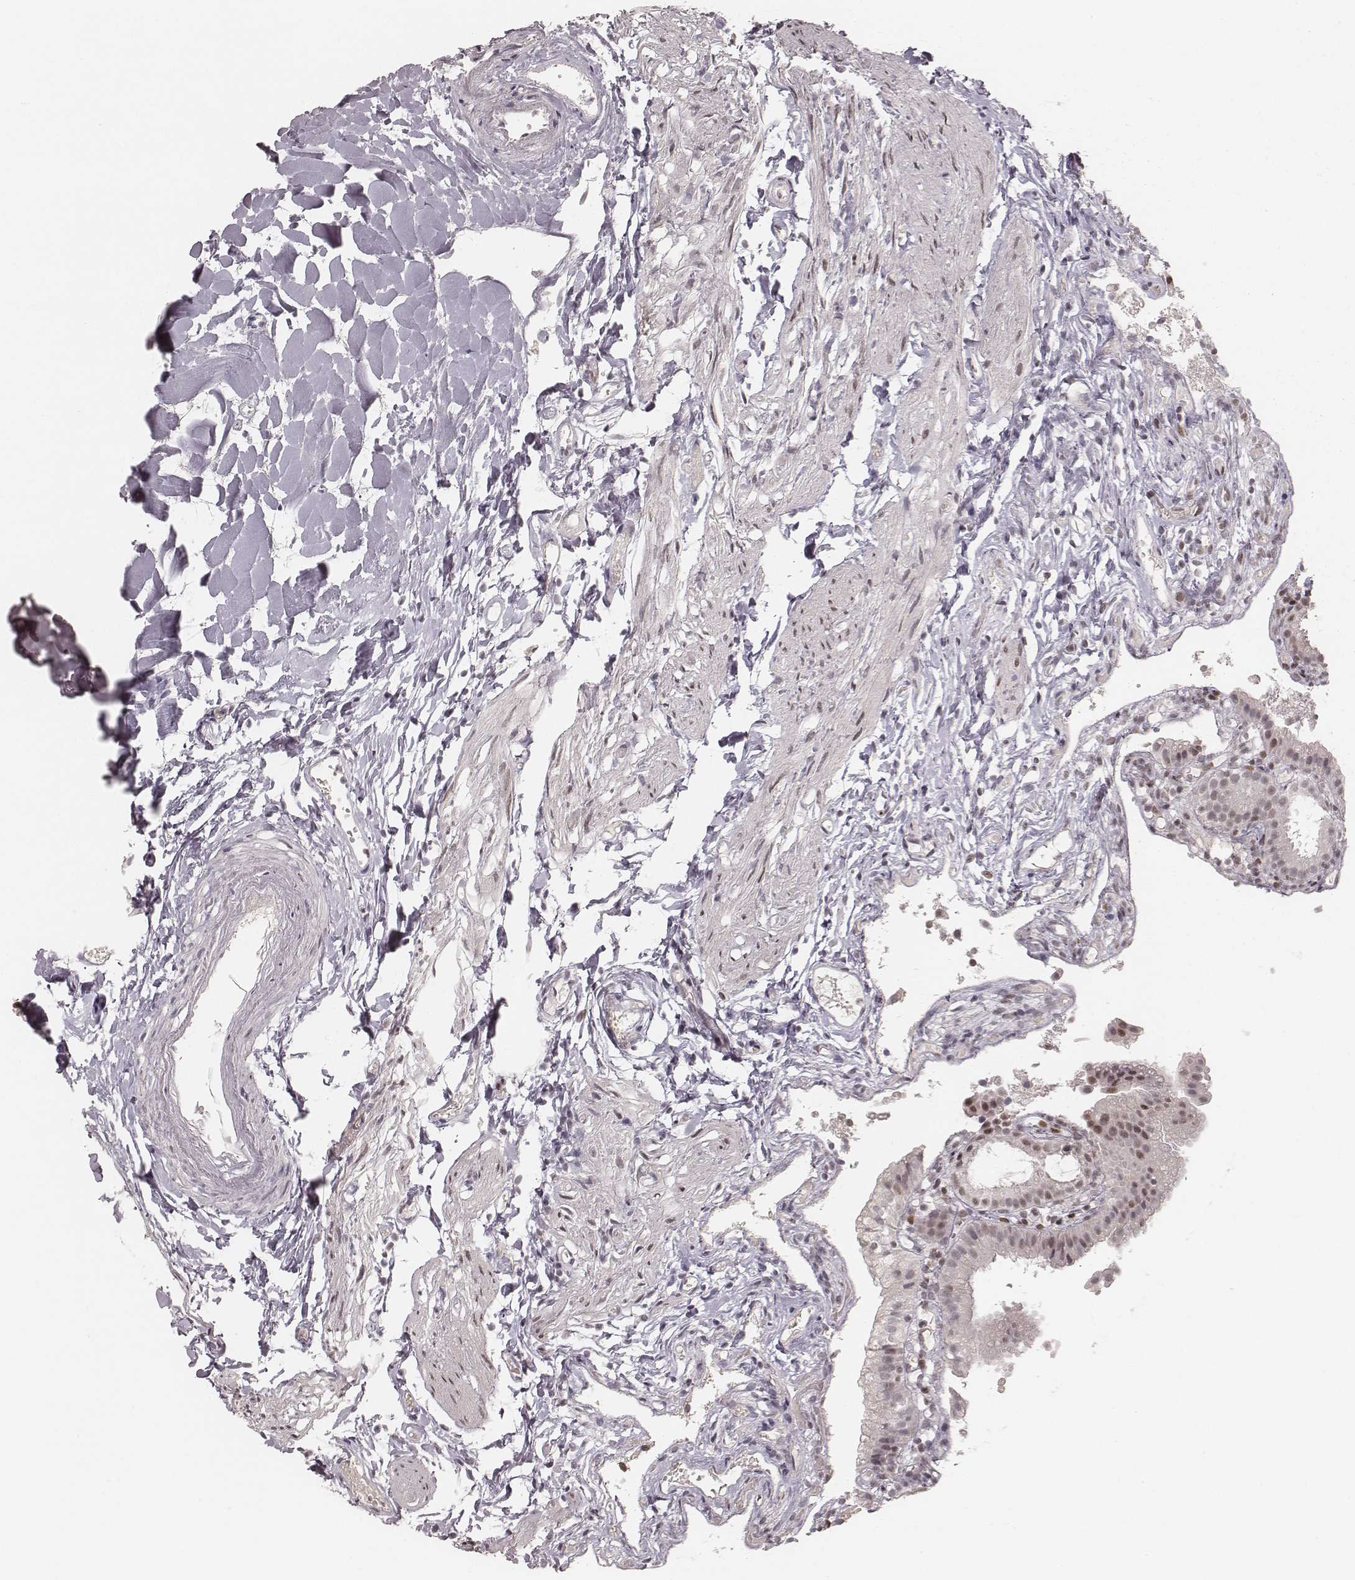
{"staining": {"intensity": "strong", "quantity": ">75%", "location": "nuclear"}, "tissue": "gallbladder", "cell_type": "Glandular cells", "image_type": "normal", "snomed": [{"axis": "morphology", "description": "Normal tissue, NOS"}, {"axis": "topography", "description": "Gallbladder"}], "caption": "Protein expression analysis of benign gallbladder demonstrates strong nuclear expression in about >75% of glandular cells. The staining was performed using DAB, with brown indicating positive protein expression. Nuclei are stained blue with hematoxylin.", "gene": "HNRNPC", "patient": {"sex": "female", "age": 47}}